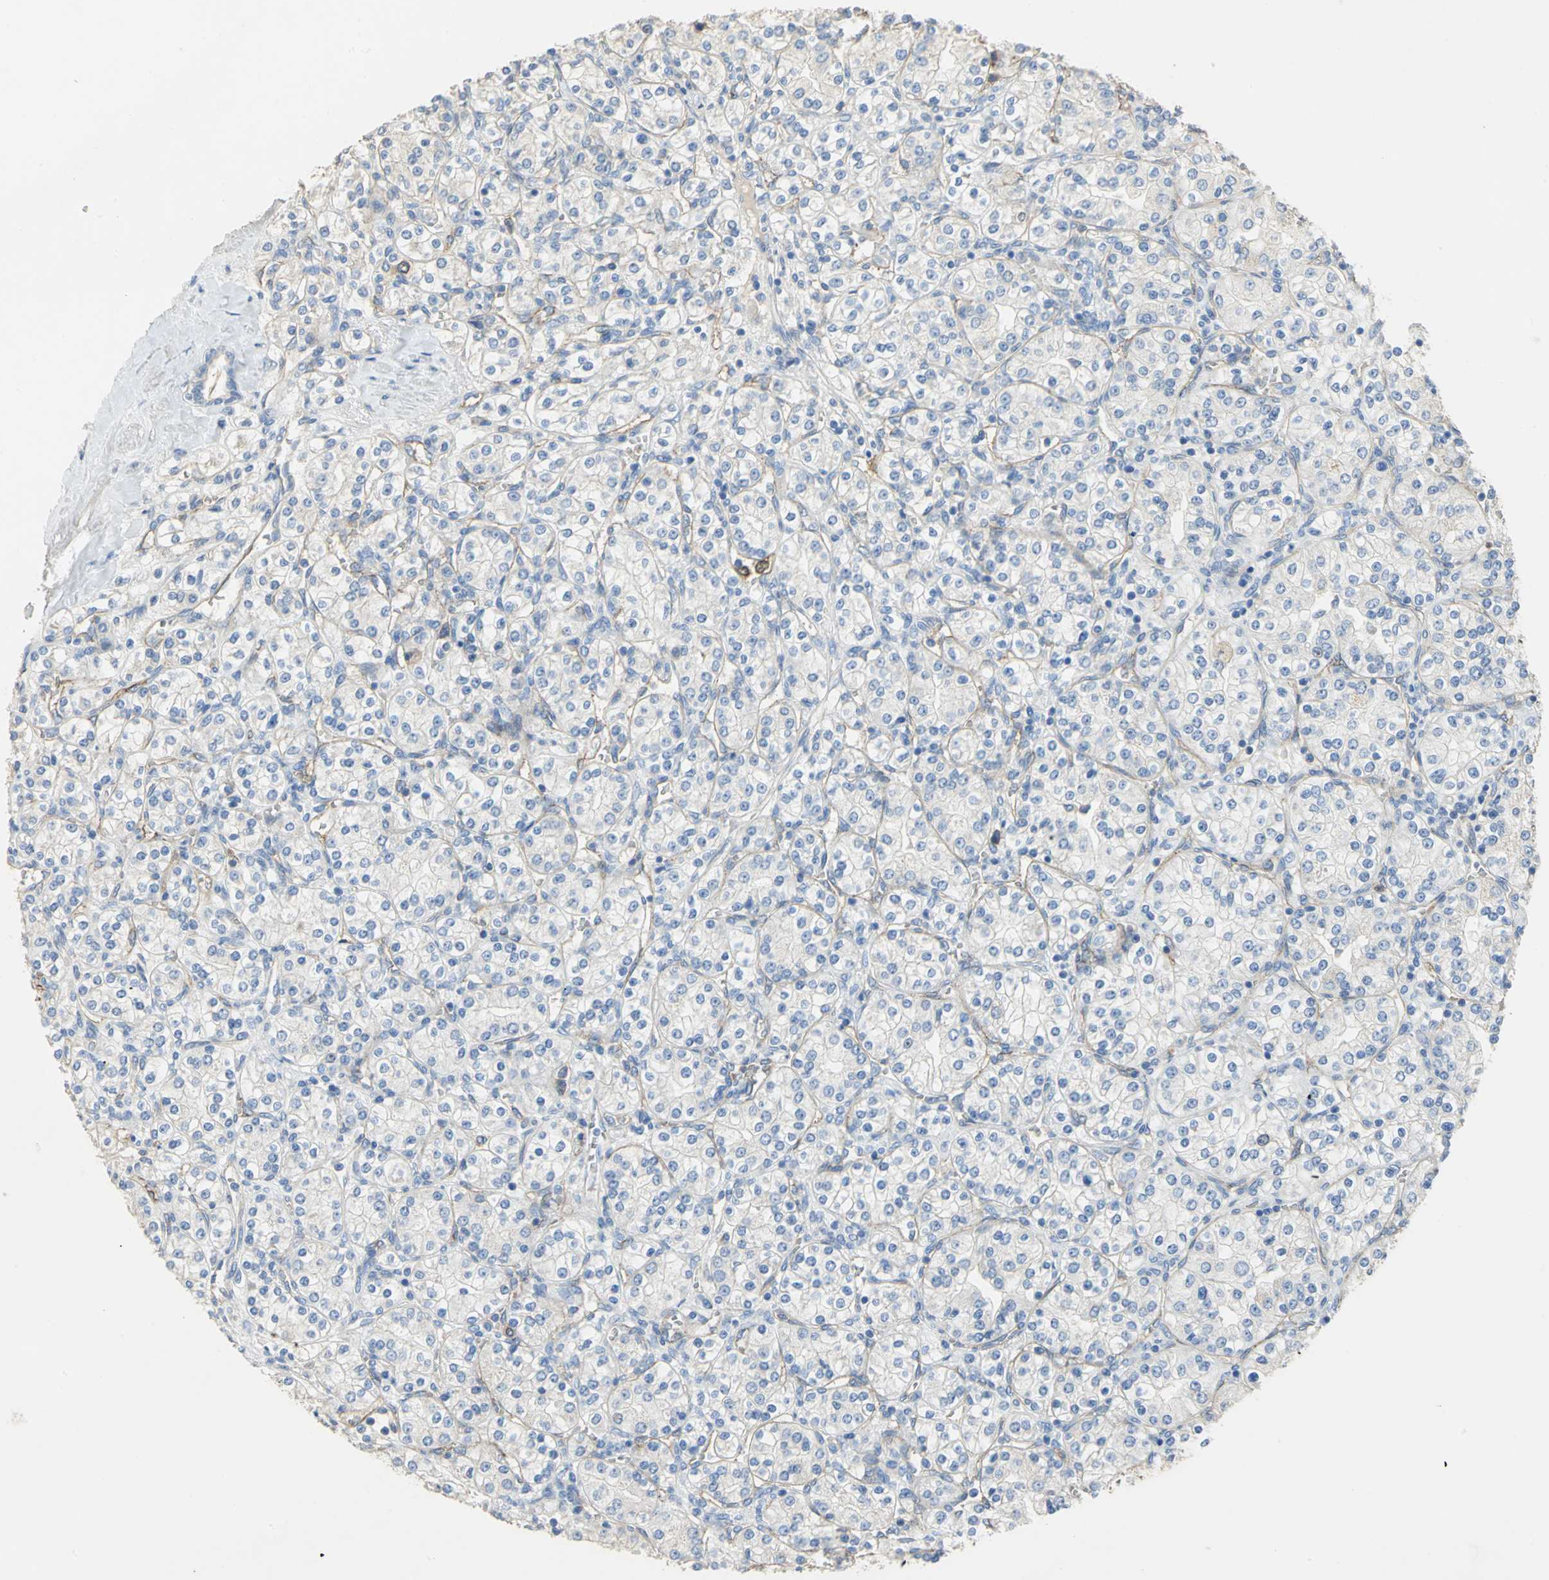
{"staining": {"intensity": "negative", "quantity": "none", "location": "none"}, "tissue": "renal cancer", "cell_type": "Tumor cells", "image_type": "cancer", "snomed": [{"axis": "morphology", "description": "Adenocarcinoma, NOS"}, {"axis": "topography", "description": "Kidney"}], "caption": "A micrograph of human renal cancer is negative for staining in tumor cells.", "gene": "DLGAP5", "patient": {"sex": "male", "age": 77}}